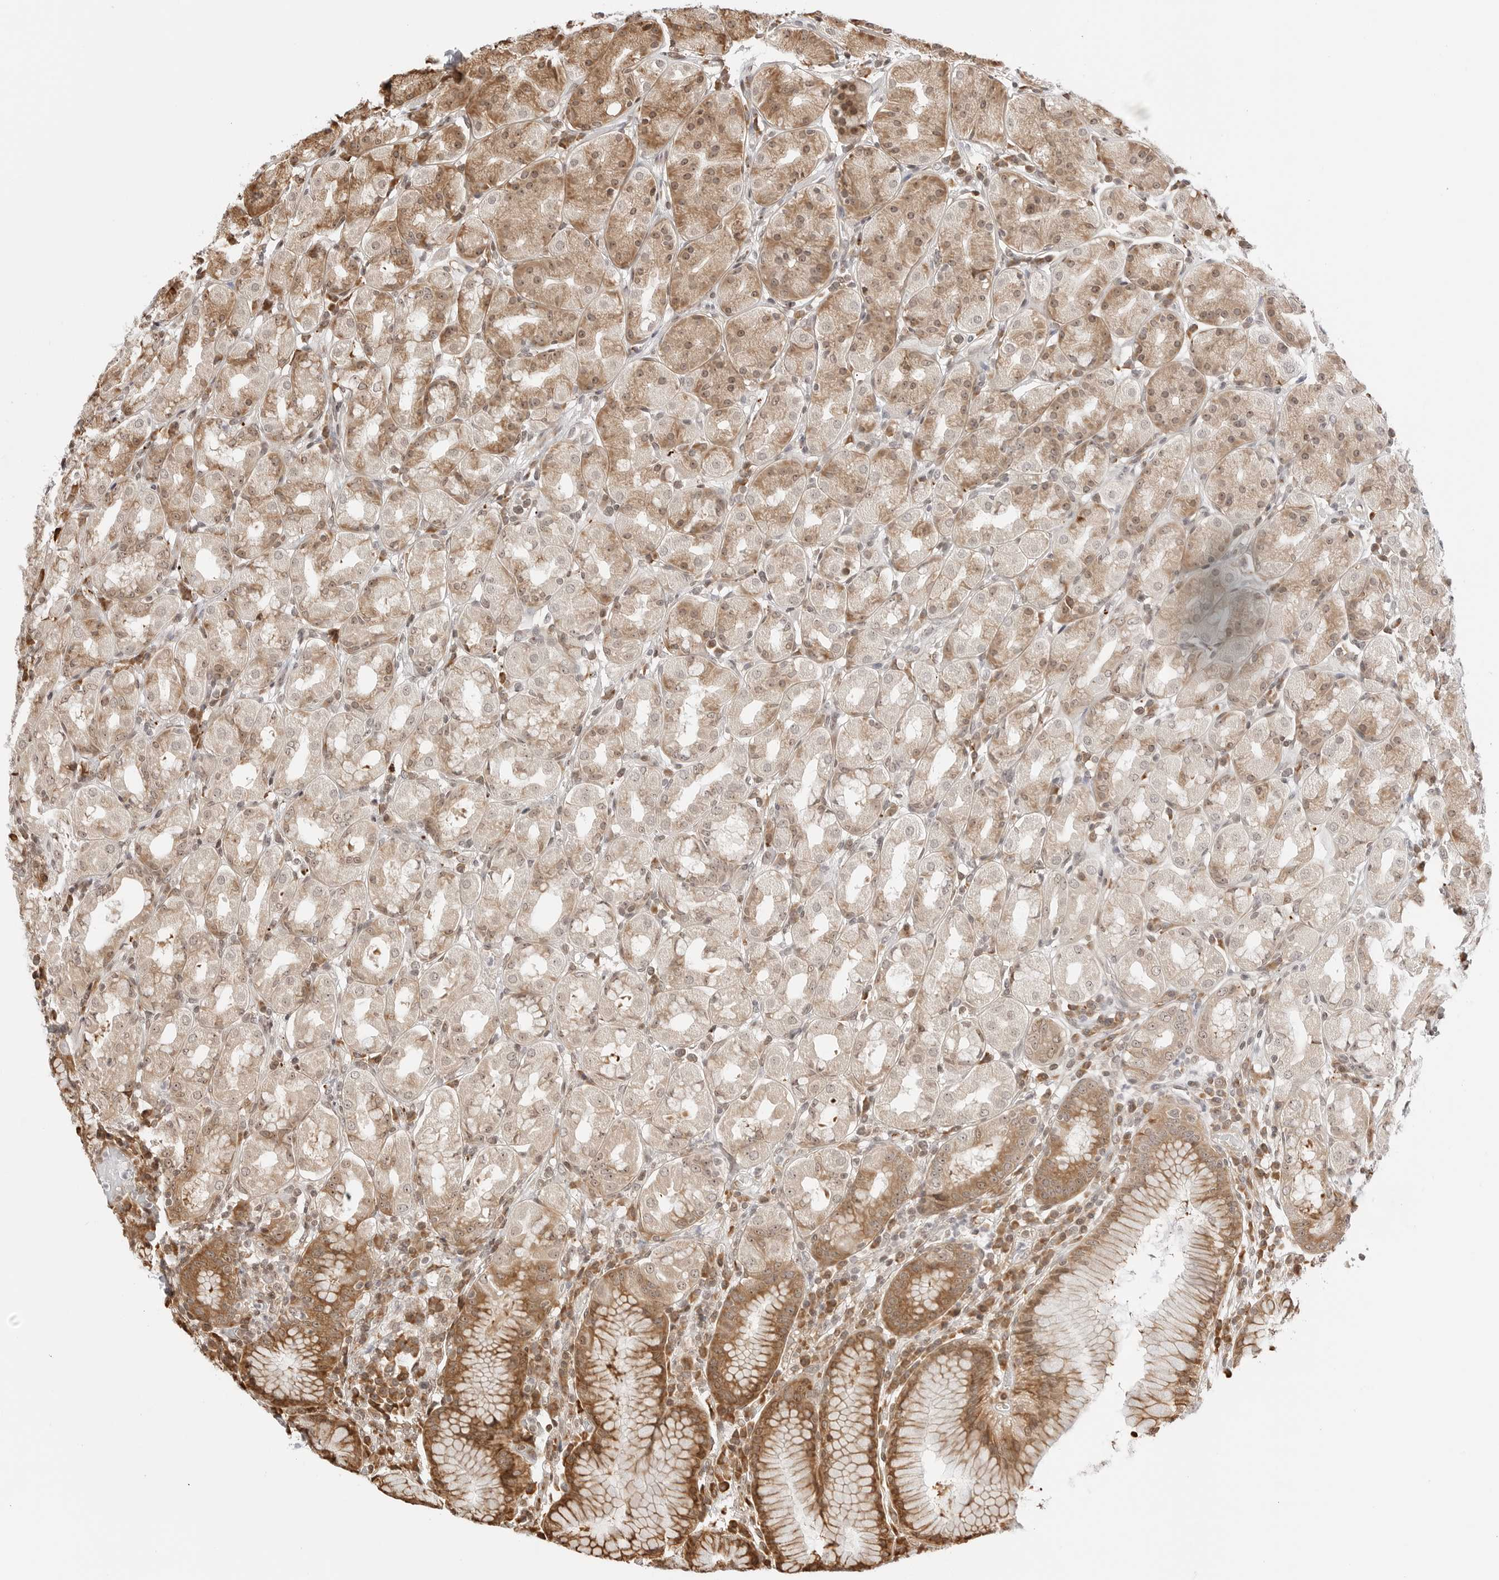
{"staining": {"intensity": "moderate", "quantity": "25%-75%", "location": "cytoplasmic/membranous,nuclear"}, "tissue": "stomach", "cell_type": "Glandular cells", "image_type": "normal", "snomed": [{"axis": "morphology", "description": "Normal tissue, NOS"}, {"axis": "topography", "description": "Stomach, lower"}], "caption": "This photomicrograph exhibits immunohistochemistry (IHC) staining of unremarkable stomach, with medium moderate cytoplasmic/membranous,nuclear staining in approximately 25%-75% of glandular cells.", "gene": "FKBP14", "patient": {"sex": "female", "age": 56}}